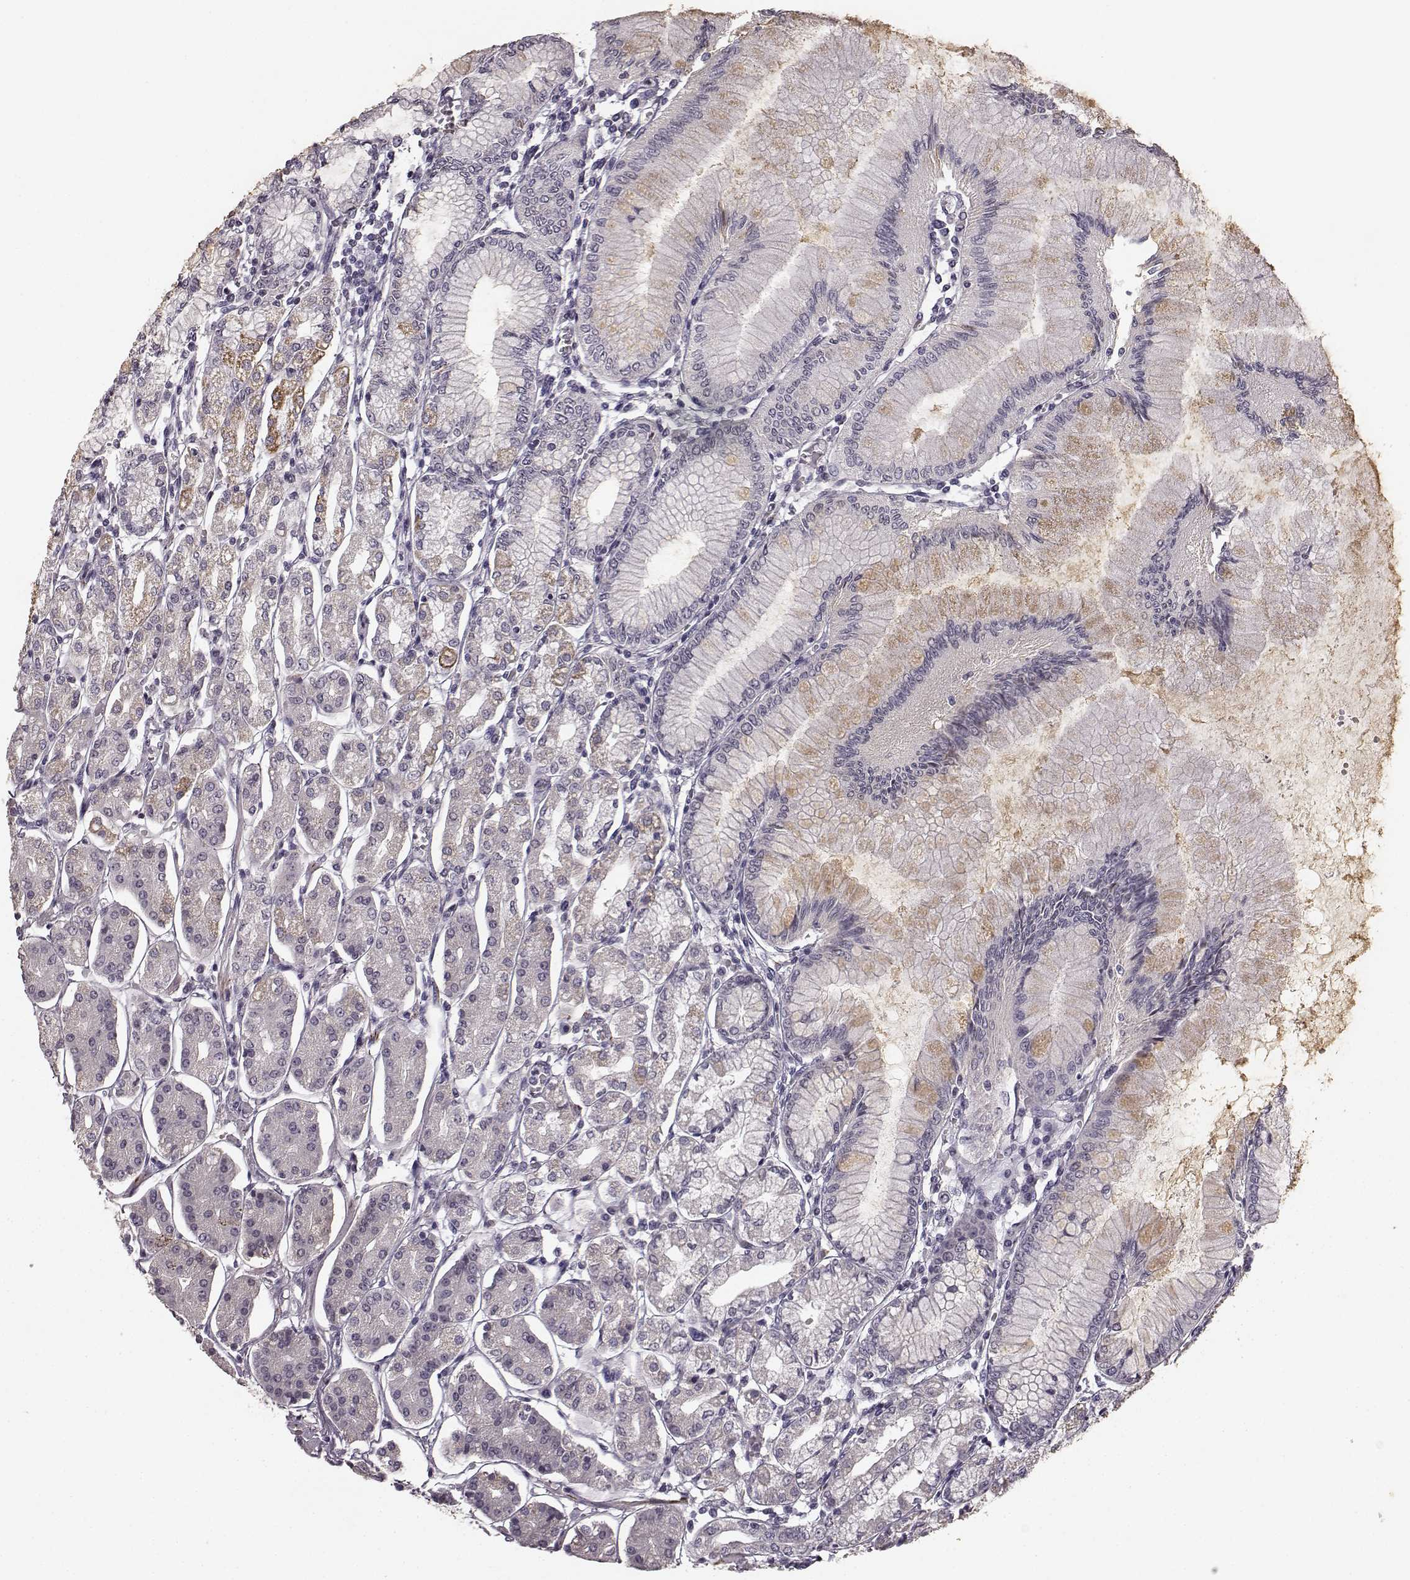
{"staining": {"intensity": "moderate", "quantity": "<25%", "location": "cytoplasmic/membranous"}, "tissue": "stomach", "cell_type": "Glandular cells", "image_type": "normal", "snomed": [{"axis": "morphology", "description": "Normal tissue, NOS"}, {"axis": "topography", "description": "Skeletal muscle"}, {"axis": "topography", "description": "Stomach"}], "caption": "The micrograph displays immunohistochemical staining of benign stomach. There is moderate cytoplasmic/membranous positivity is seen in about <25% of glandular cells.", "gene": "RIT2", "patient": {"sex": "female", "age": 57}}